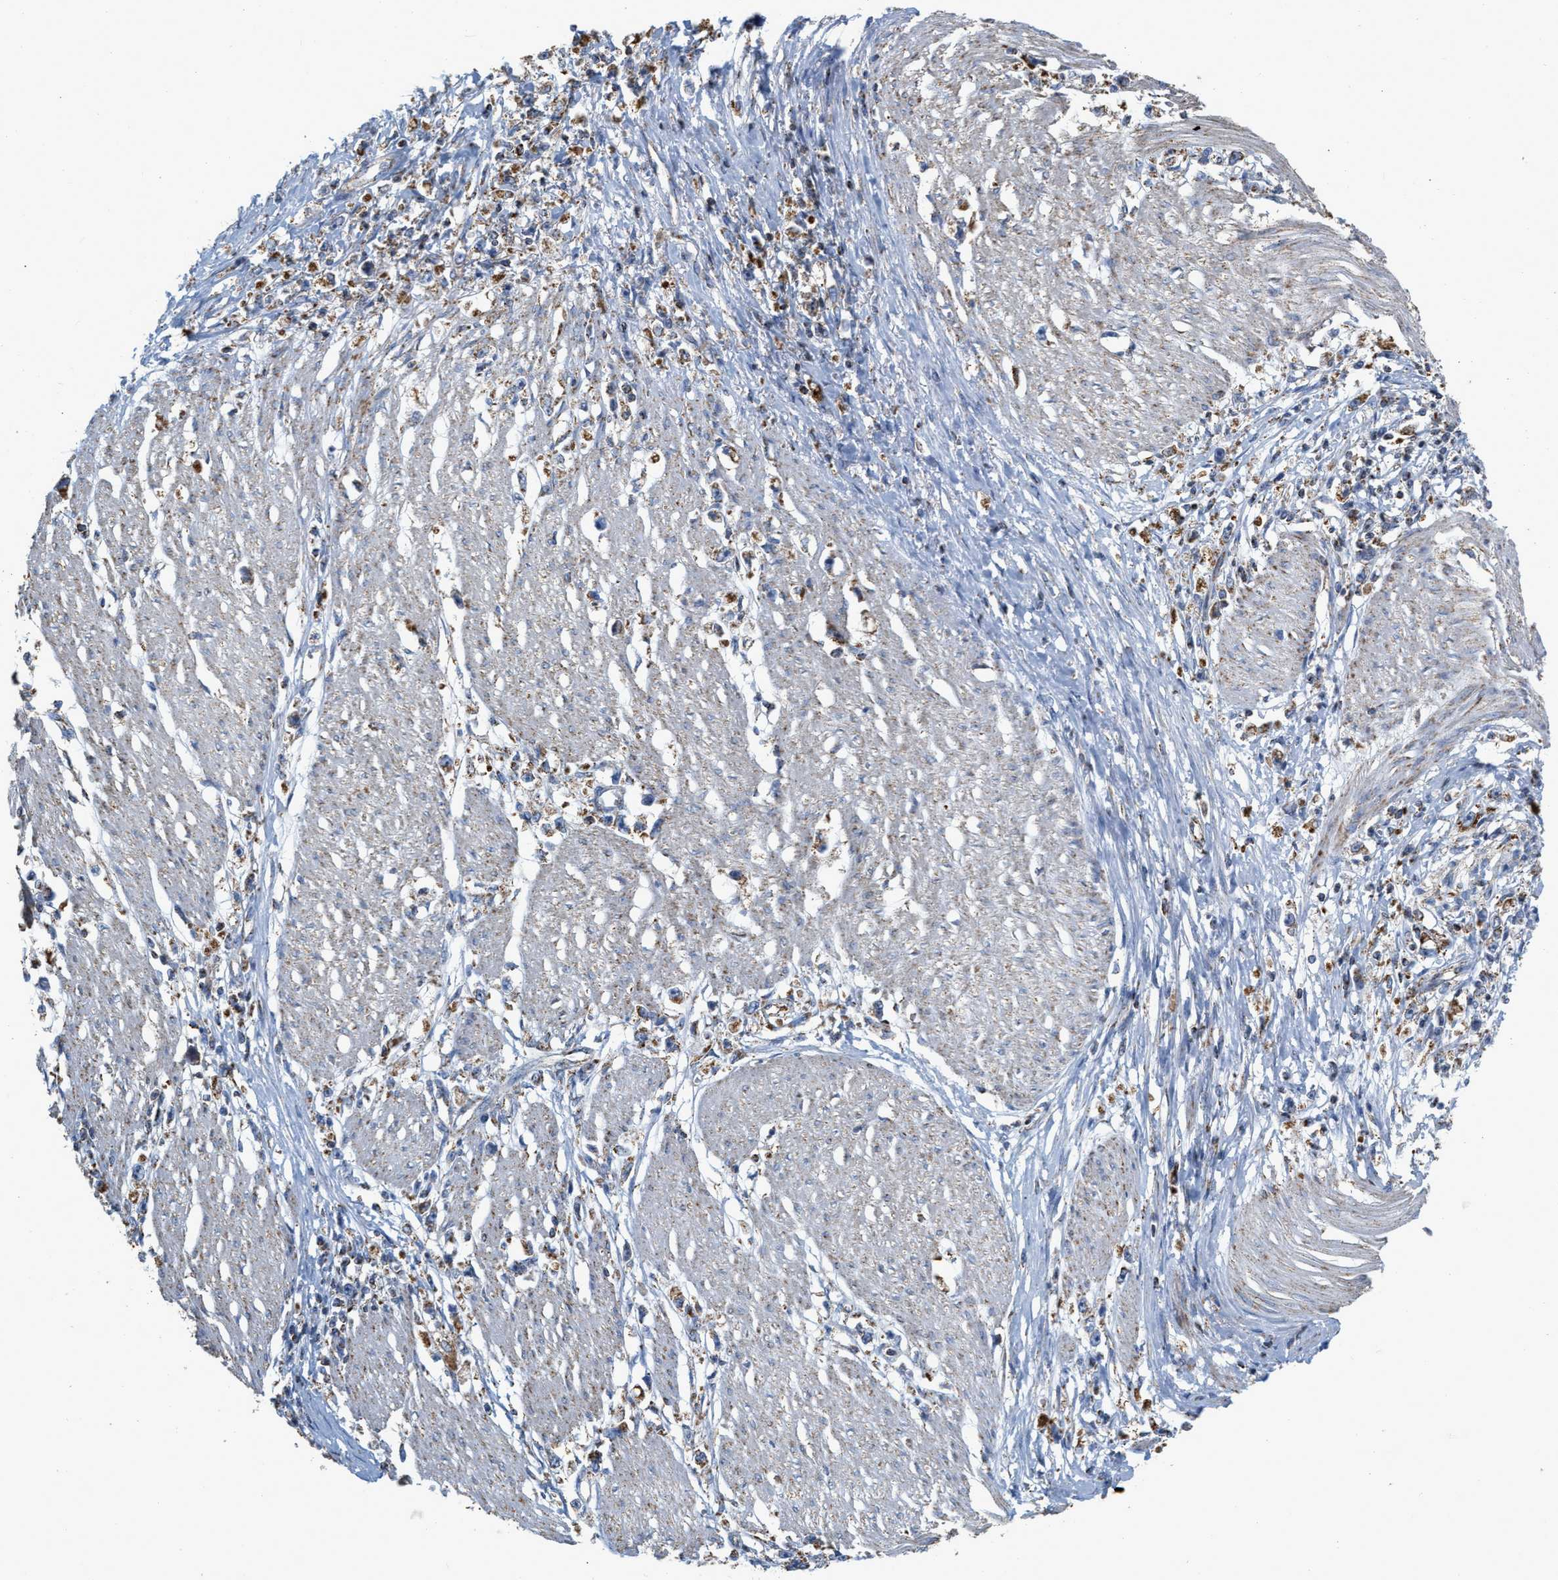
{"staining": {"intensity": "moderate", "quantity": ">75%", "location": "cytoplasmic/membranous"}, "tissue": "stomach cancer", "cell_type": "Tumor cells", "image_type": "cancer", "snomed": [{"axis": "morphology", "description": "Adenocarcinoma, NOS"}, {"axis": "topography", "description": "Stomach"}], "caption": "About >75% of tumor cells in human stomach adenocarcinoma exhibit moderate cytoplasmic/membranous protein expression as visualized by brown immunohistochemical staining.", "gene": "CBLB", "patient": {"sex": "female", "age": 59}}